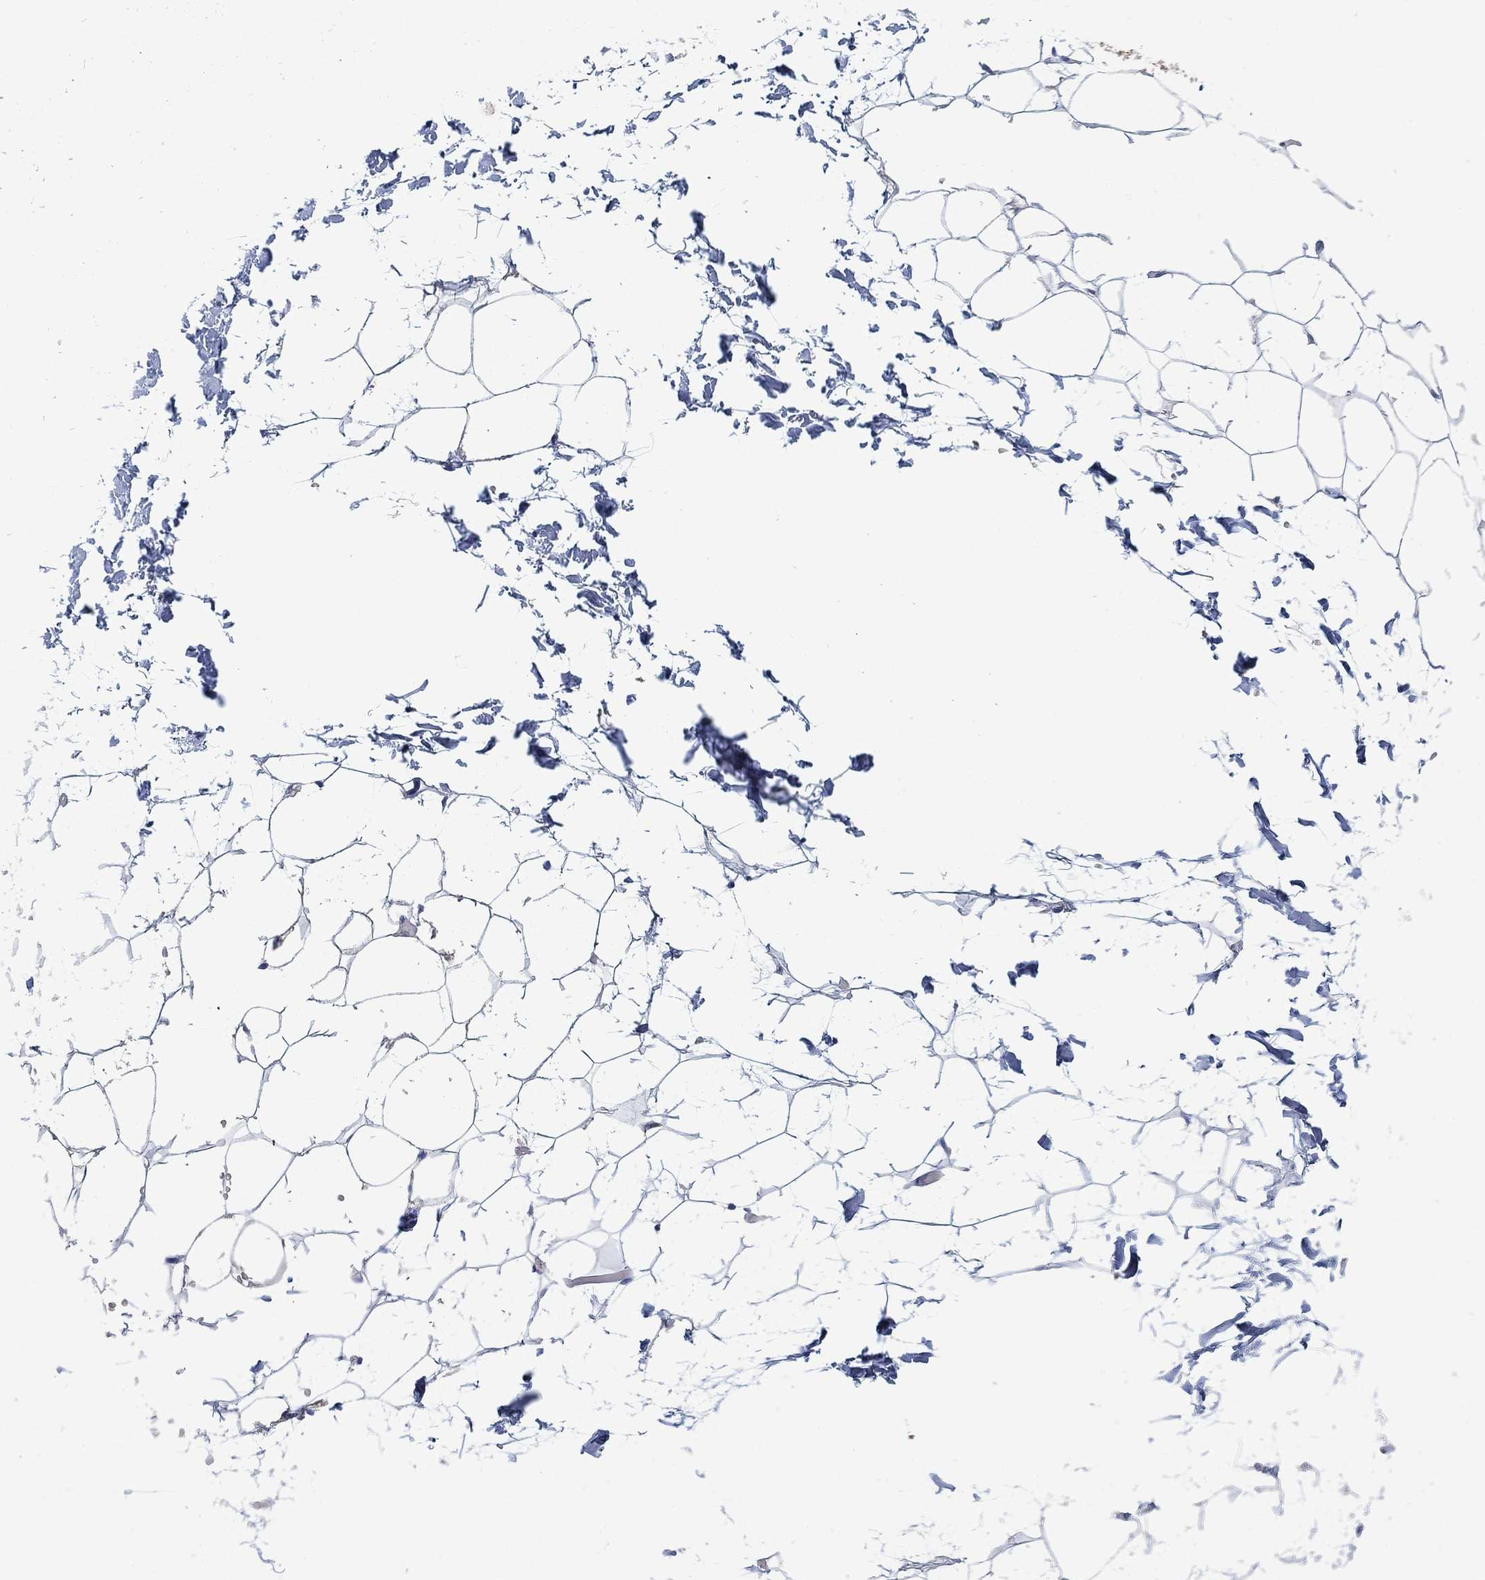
{"staining": {"intensity": "negative", "quantity": "none", "location": "none"}, "tissue": "adipose tissue", "cell_type": "Adipocytes", "image_type": "normal", "snomed": [{"axis": "morphology", "description": "Normal tissue, NOS"}, {"axis": "topography", "description": "Skin"}, {"axis": "topography", "description": "Peripheral nerve tissue"}], "caption": "Micrograph shows no significant protein positivity in adipocytes of benign adipose tissue.", "gene": "NDUFS3", "patient": {"sex": "female", "age": 56}}